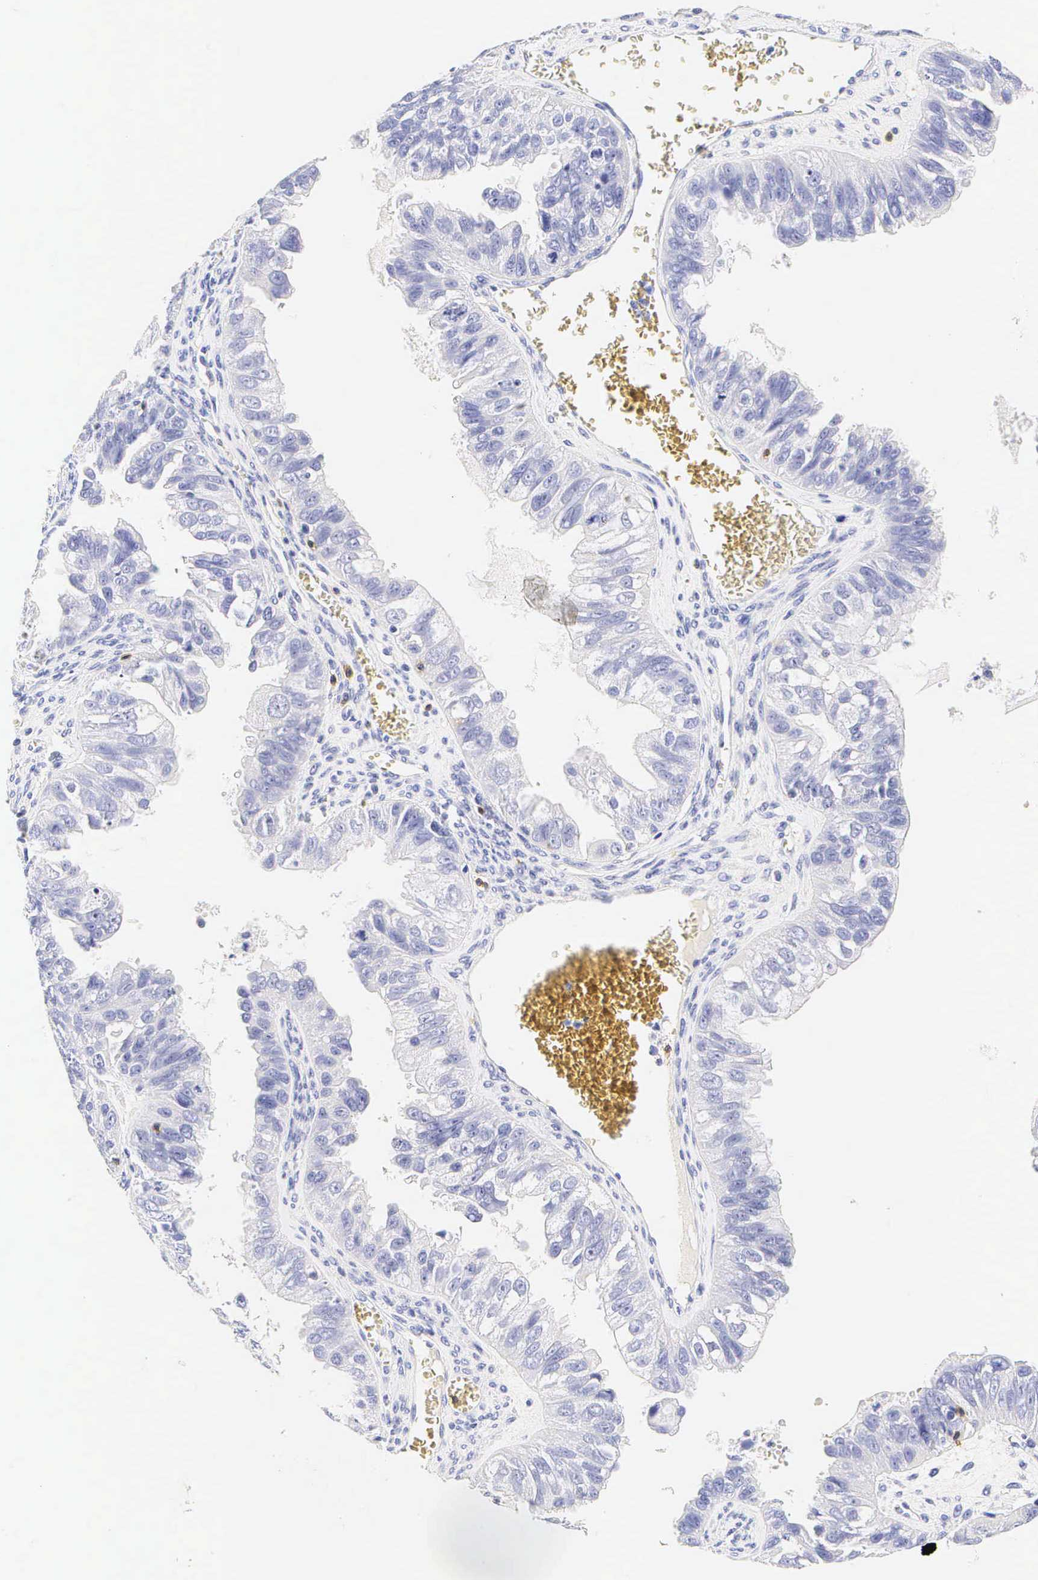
{"staining": {"intensity": "negative", "quantity": "none", "location": "none"}, "tissue": "ovarian cancer", "cell_type": "Tumor cells", "image_type": "cancer", "snomed": [{"axis": "morphology", "description": "Carcinoma, endometroid"}, {"axis": "topography", "description": "Ovary"}], "caption": "A micrograph of human ovarian cancer is negative for staining in tumor cells.", "gene": "CD3E", "patient": {"sex": "female", "age": 85}}